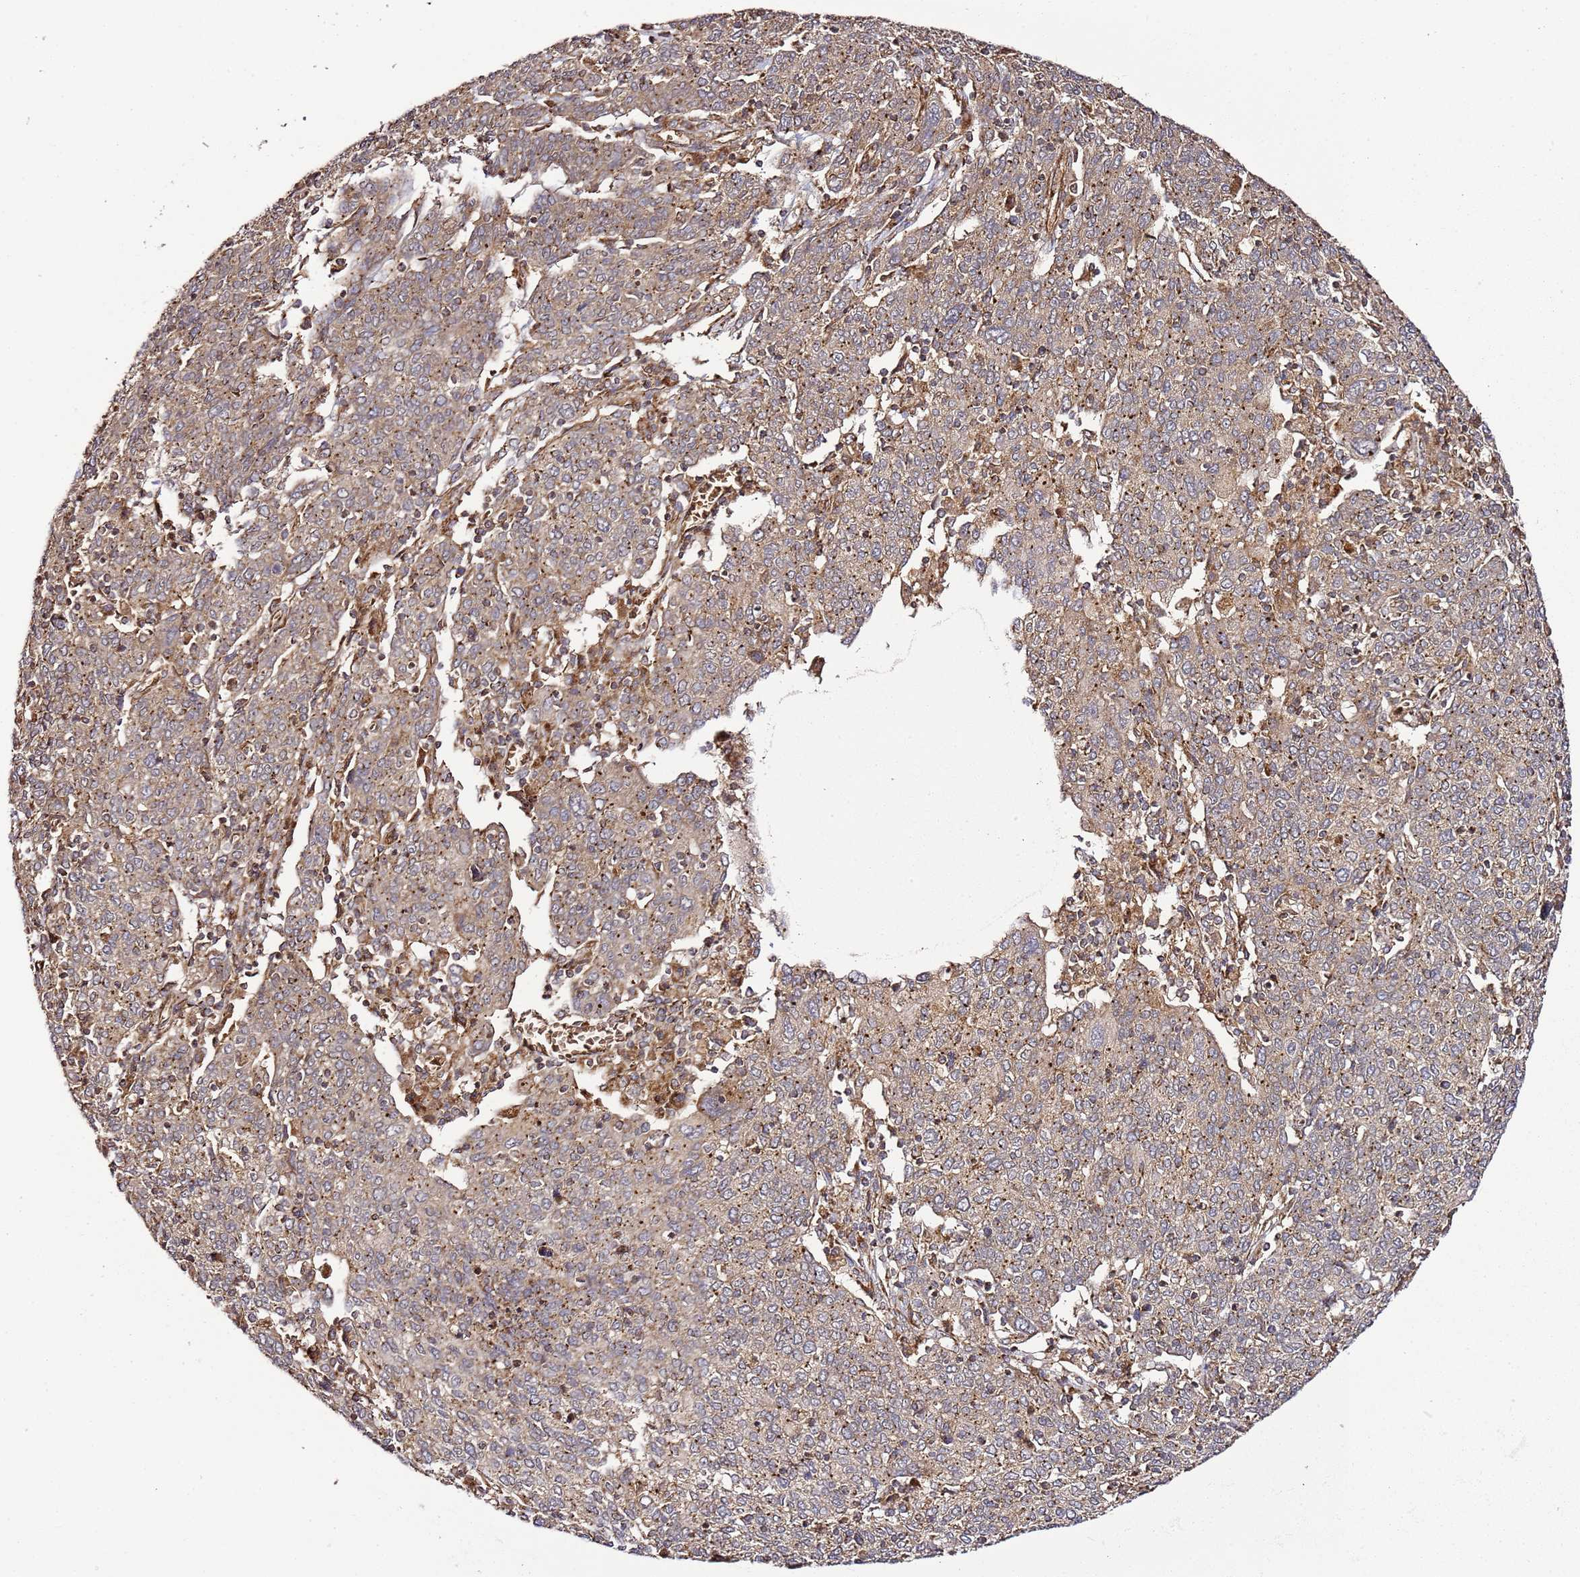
{"staining": {"intensity": "moderate", "quantity": ">75%", "location": "cytoplasmic/membranous"}, "tissue": "cervical cancer", "cell_type": "Tumor cells", "image_type": "cancer", "snomed": [{"axis": "morphology", "description": "Squamous cell carcinoma, NOS"}, {"axis": "topography", "description": "Cervix"}], "caption": "This histopathology image displays IHC staining of cervical cancer, with medium moderate cytoplasmic/membranous positivity in approximately >75% of tumor cells.", "gene": "TM2D2", "patient": {"sex": "female", "age": 67}}